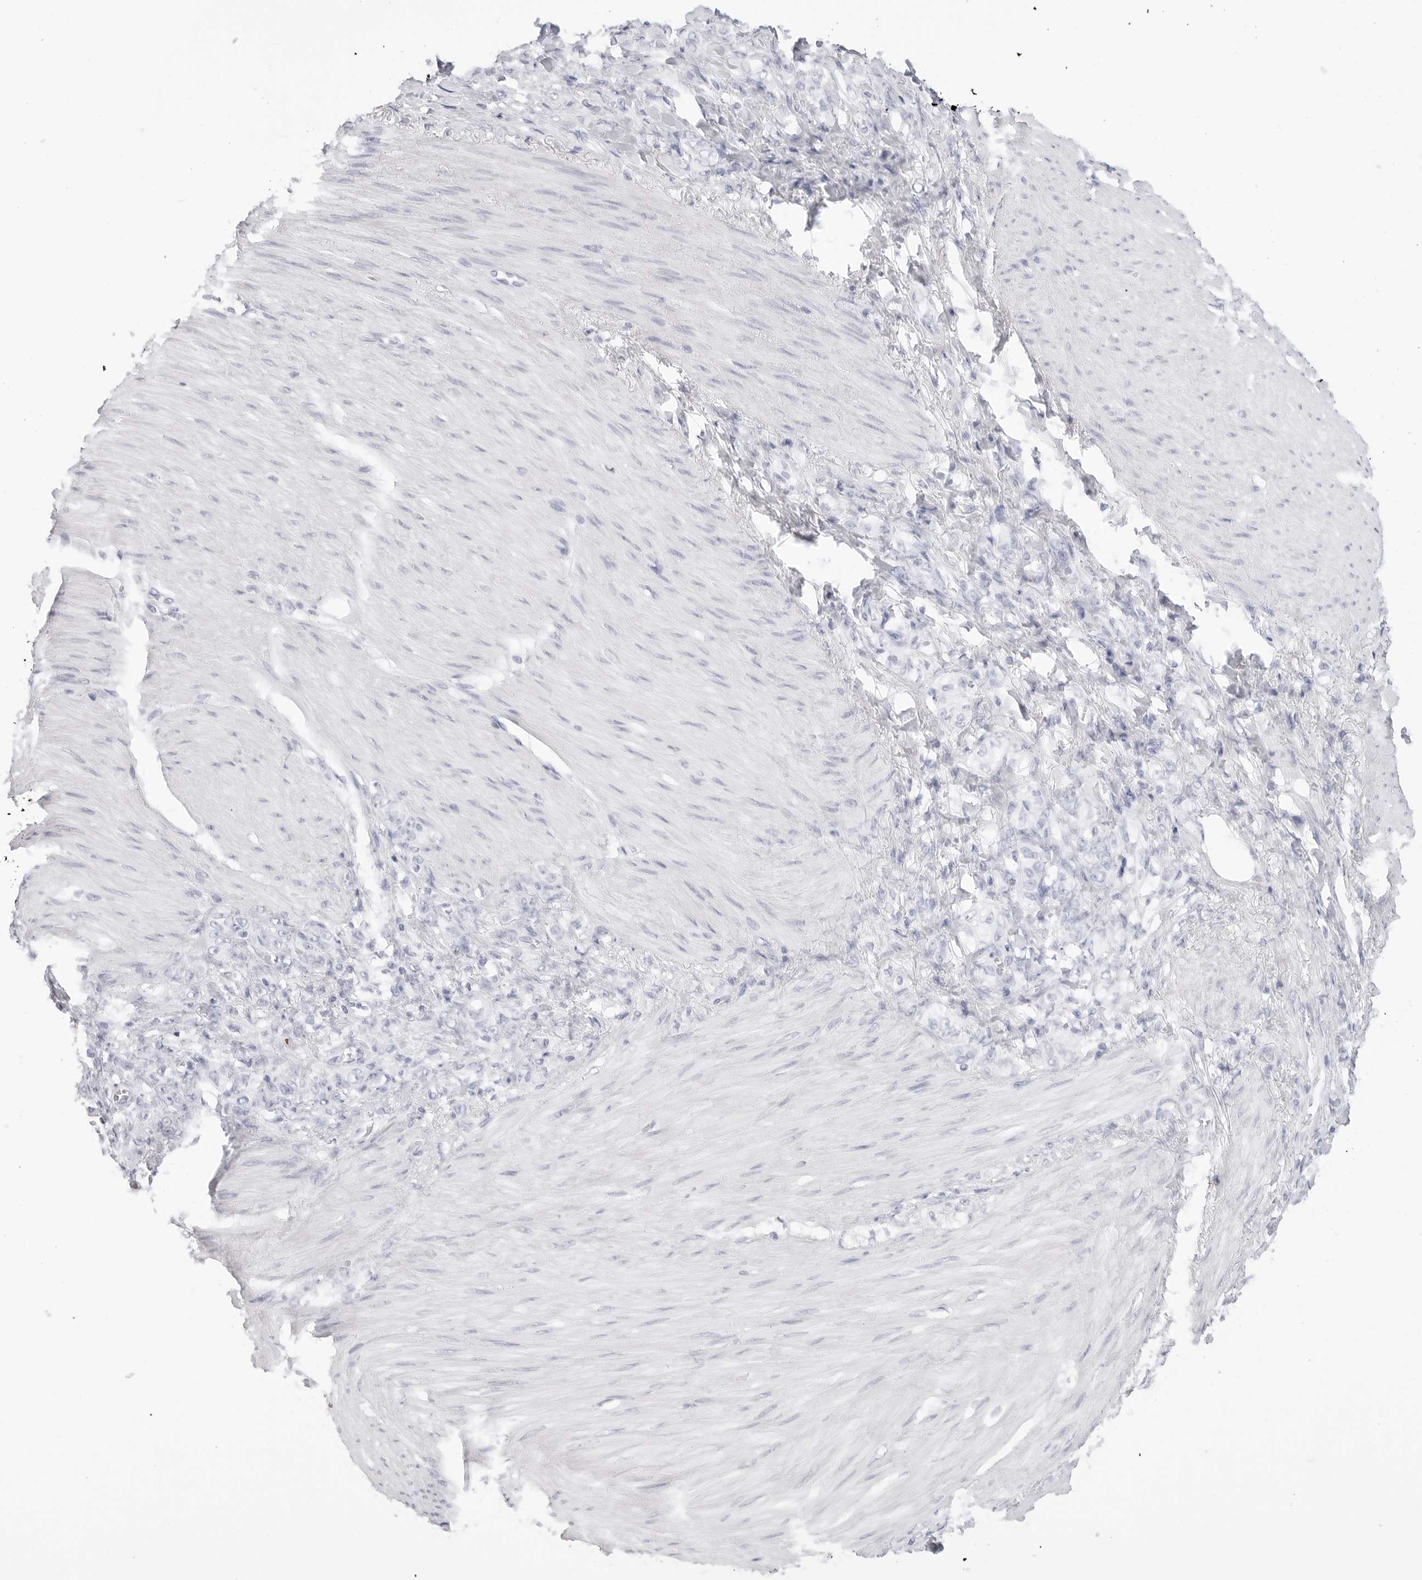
{"staining": {"intensity": "negative", "quantity": "none", "location": "none"}, "tissue": "stomach cancer", "cell_type": "Tumor cells", "image_type": "cancer", "snomed": [{"axis": "morphology", "description": "Normal tissue, NOS"}, {"axis": "morphology", "description": "Adenocarcinoma, NOS"}, {"axis": "topography", "description": "Stomach"}], "caption": "An image of stomach cancer (adenocarcinoma) stained for a protein demonstrates no brown staining in tumor cells.", "gene": "TFF2", "patient": {"sex": "male", "age": 82}}